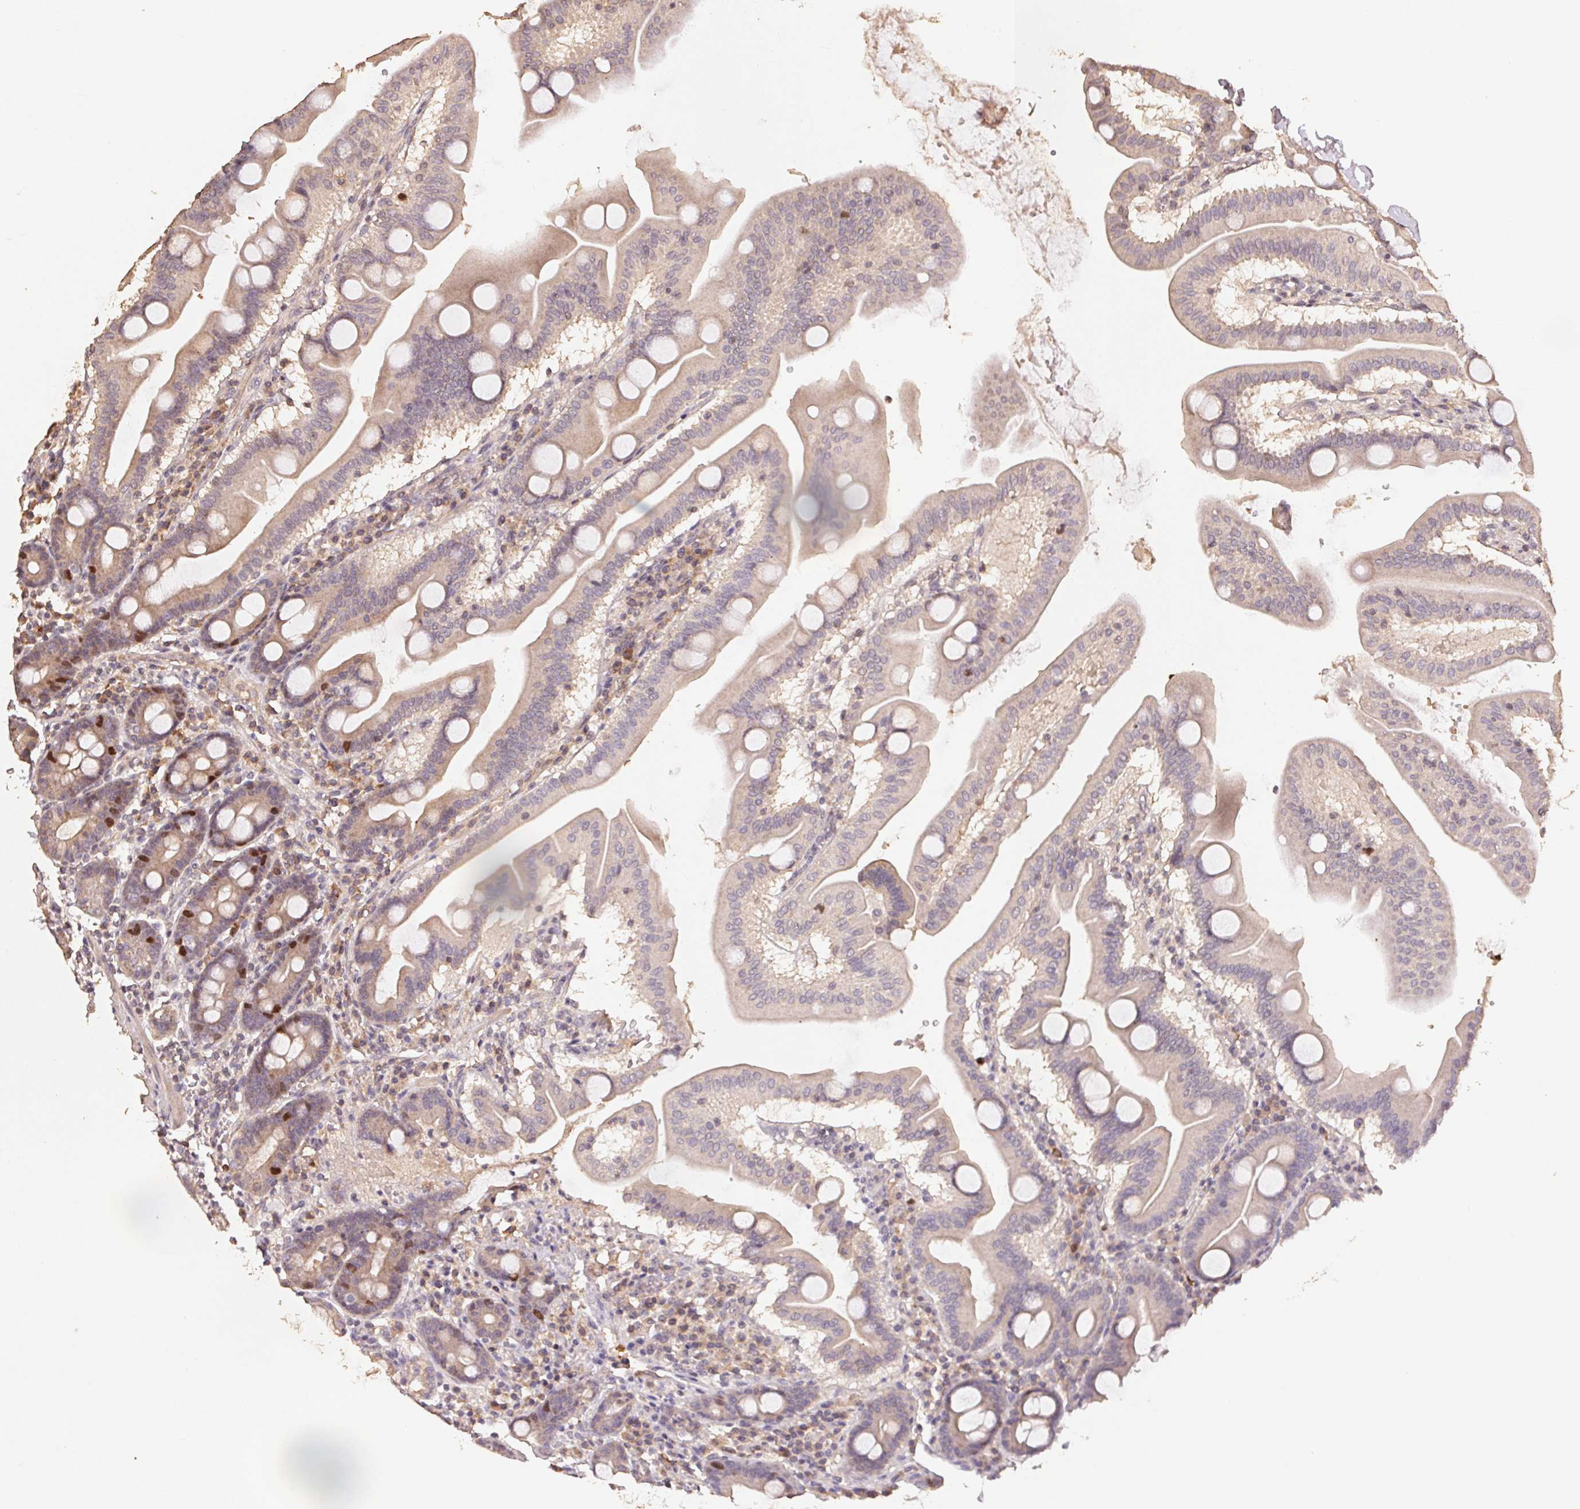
{"staining": {"intensity": "strong", "quantity": "<25%", "location": "nuclear"}, "tissue": "duodenum", "cell_type": "Glandular cells", "image_type": "normal", "snomed": [{"axis": "morphology", "description": "Normal tissue, NOS"}, {"axis": "topography", "description": "Pancreas"}, {"axis": "topography", "description": "Duodenum"}], "caption": "A brown stain highlights strong nuclear staining of a protein in glandular cells of unremarkable human duodenum. (DAB (3,3'-diaminobenzidine) IHC, brown staining for protein, blue staining for nuclei).", "gene": "CENPF", "patient": {"sex": "male", "age": 59}}